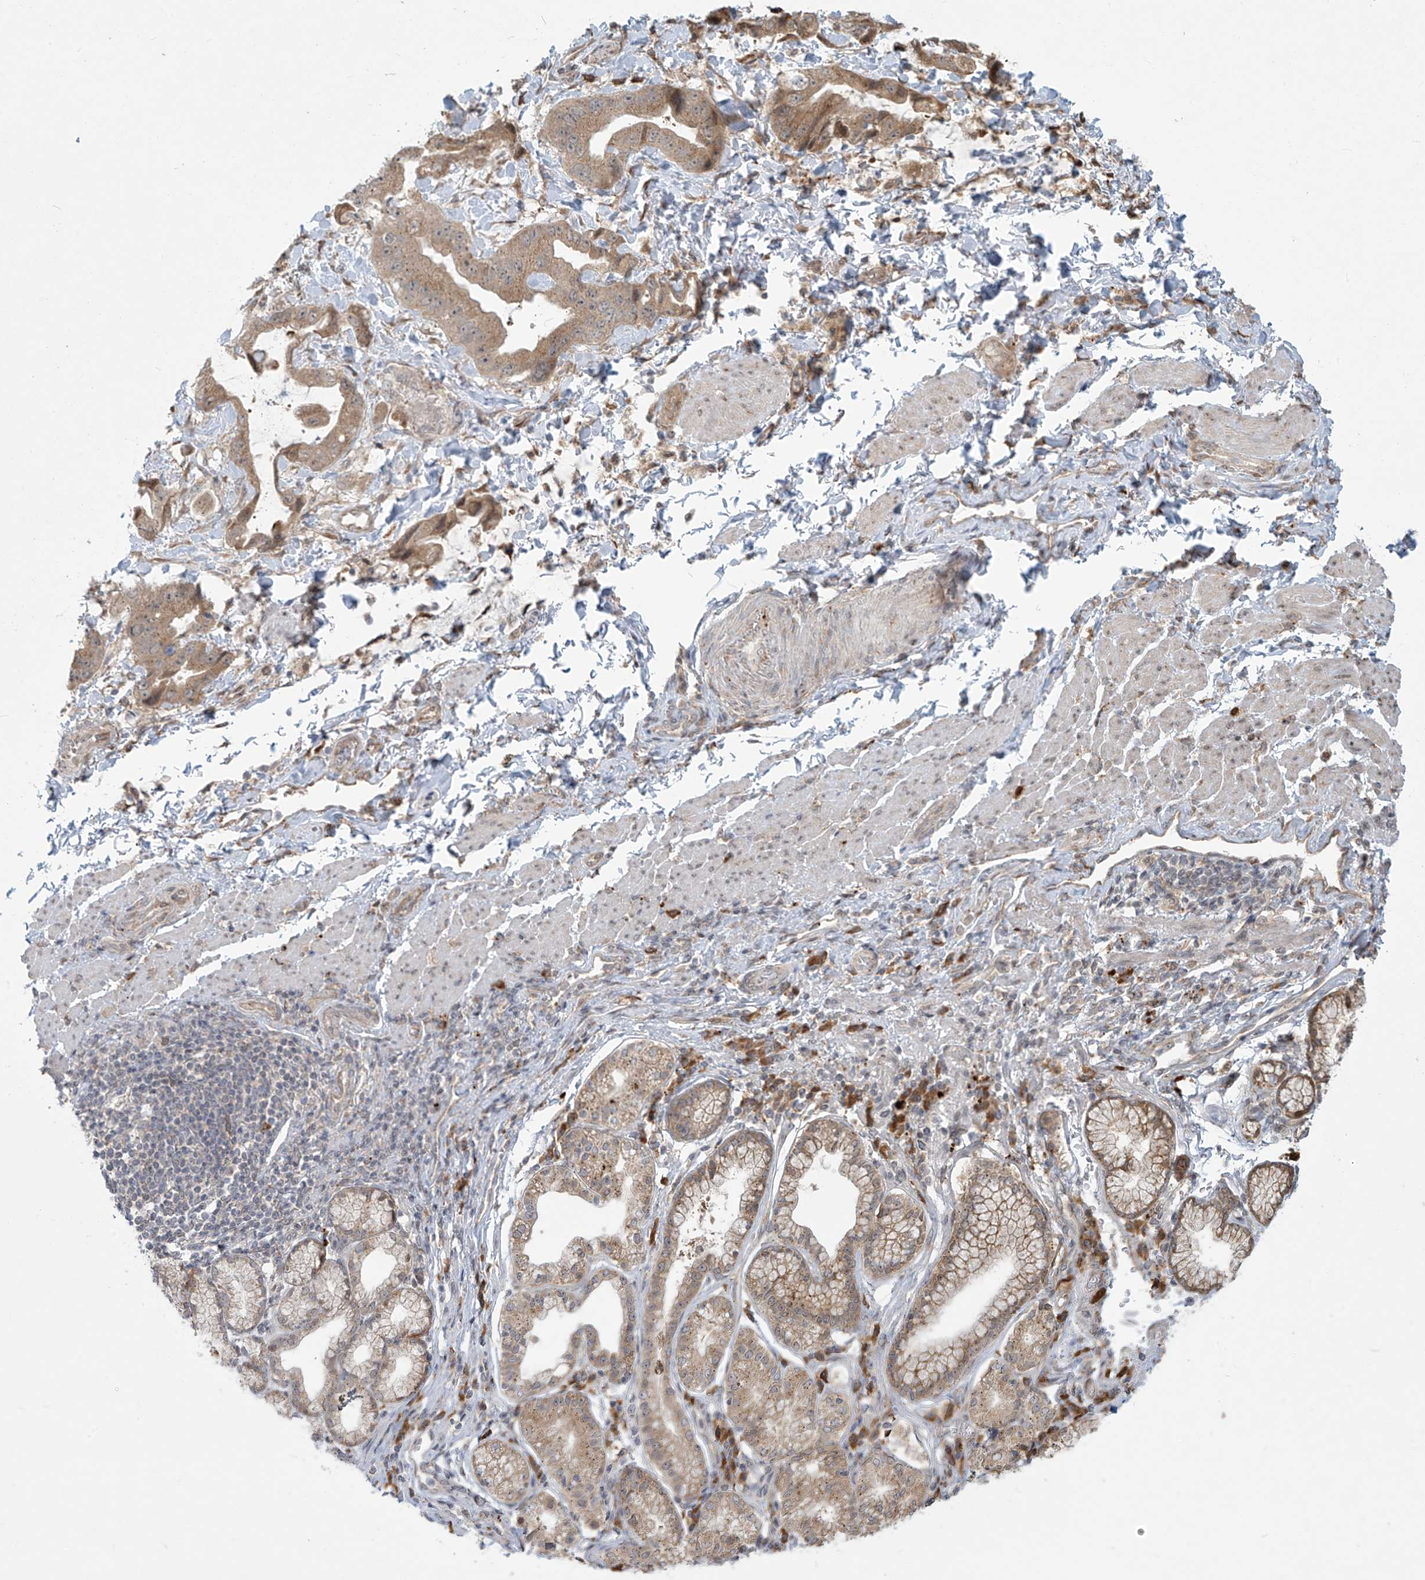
{"staining": {"intensity": "moderate", "quantity": ">75%", "location": "cytoplasmic/membranous"}, "tissue": "stomach cancer", "cell_type": "Tumor cells", "image_type": "cancer", "snomed": [{"axis": "morphology", "description": "Adenocarcinoma, NOS"}, {"axis": "topography", "description": "Stomach"}], "caption": "Immunohistochemistry of stomach adenocarcinoma shows medium levels of moderate cytoplasmic/membranous positivity in approximately >75% of tumor cells. (Brightfield microscopy of DAB IHC at high magnification).", "gene": "PLEKHM3", "patient": {"sex": "male", "age": 62}}